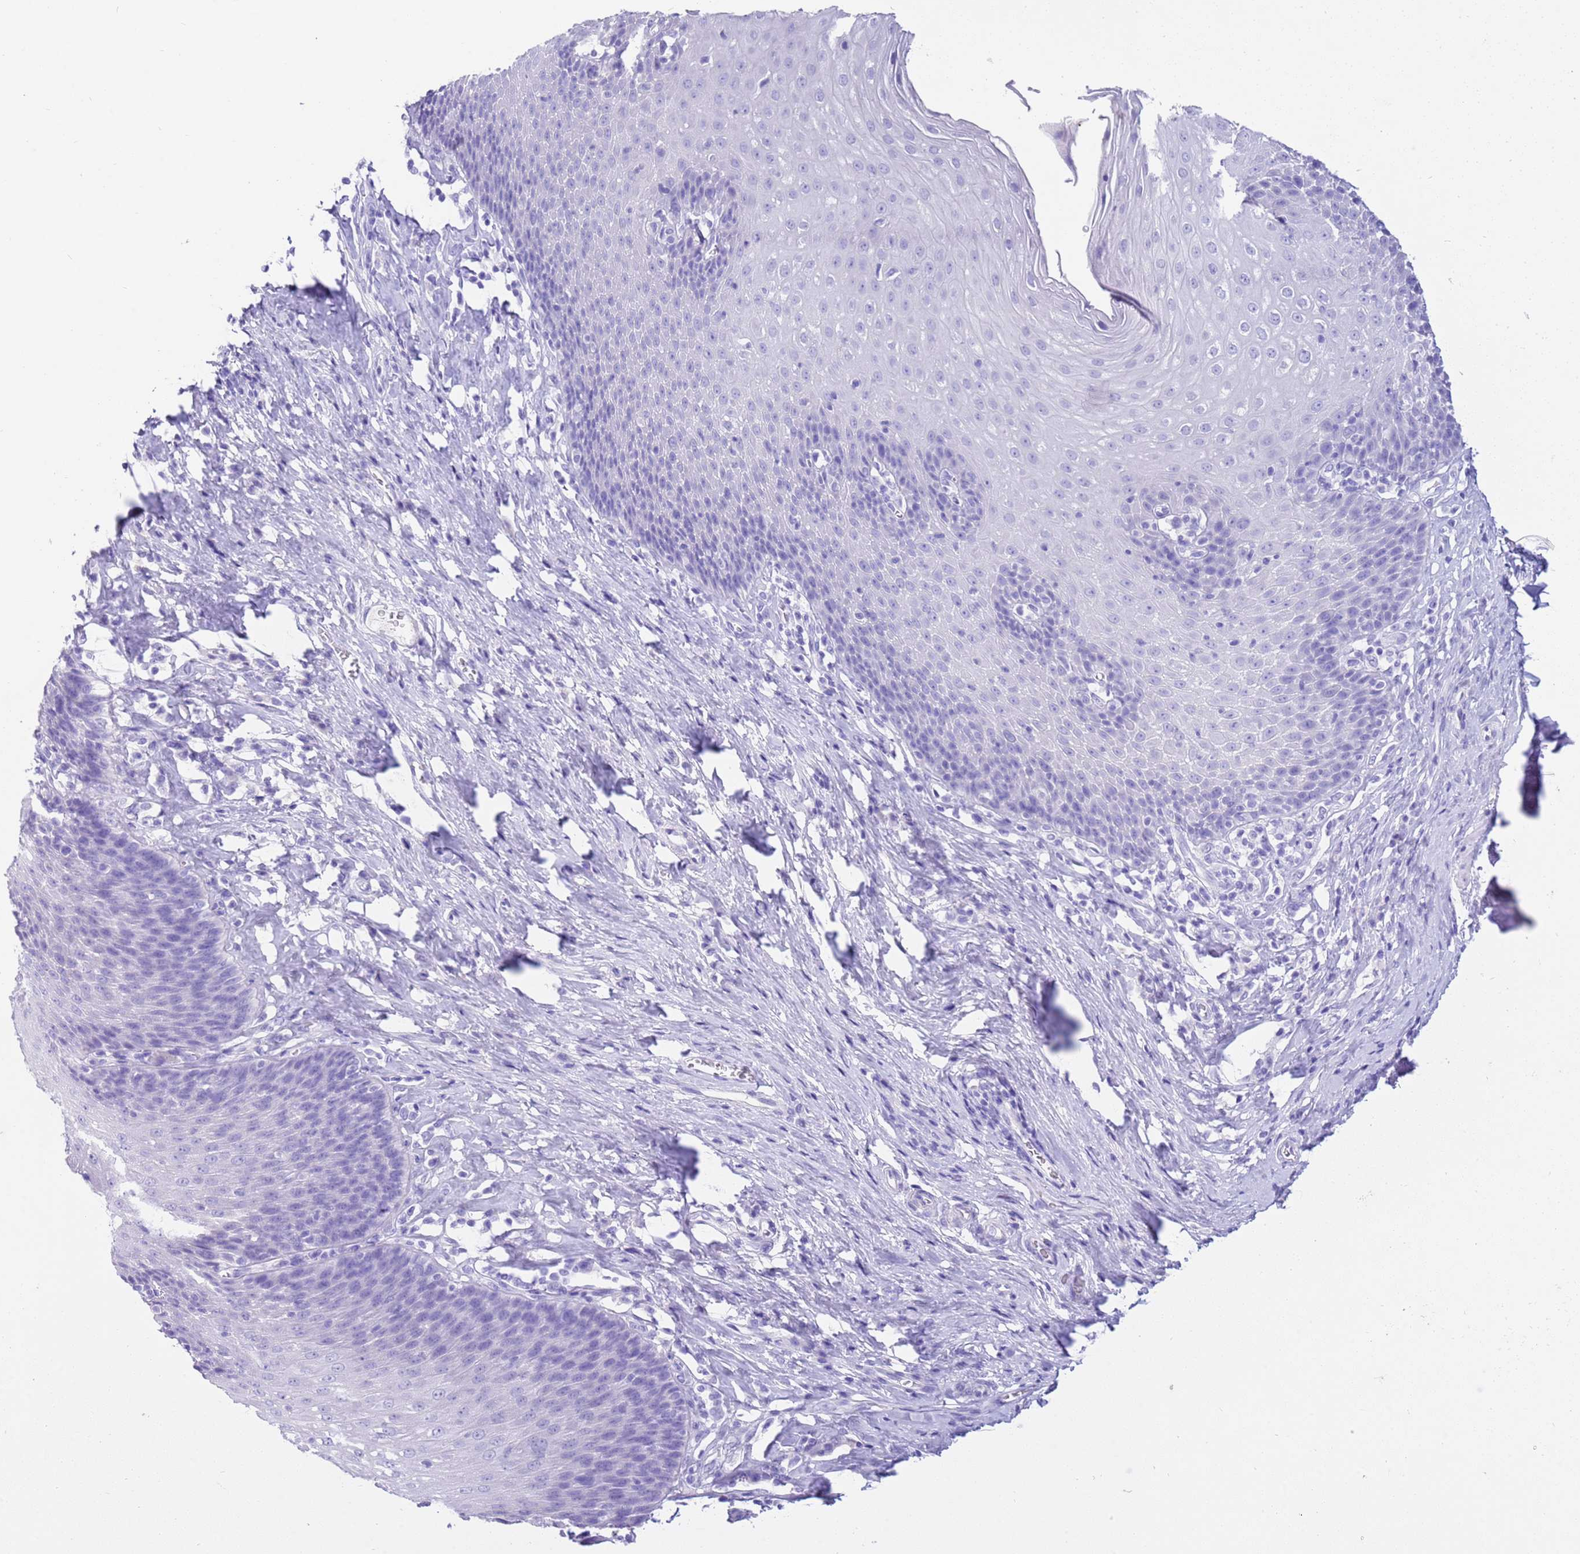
{"staining": {"intensity": "negative", "quantity": "none", "location": "none"}, "tissue": "esophagus", "cell_type": "Squamous epithelial cells", "image_type": "normal", "snomed": [{"axis": "morphology", "description": "Normal tissue, NOS"}, {"axis": "topography", "description": "Esophagus"}], "caption": "DAB immunohistochemical staining of benign human esophagus shows no significant expression in squamous epithelial cells. (Stains: DAB (3,3'-diaminobenzidine) IHC with hematoxylin counter stain, Microscopy: brightfield microscopy at high magnification).", "gene": "CPB1", "patient": {"sex": "female", "age": 61}}